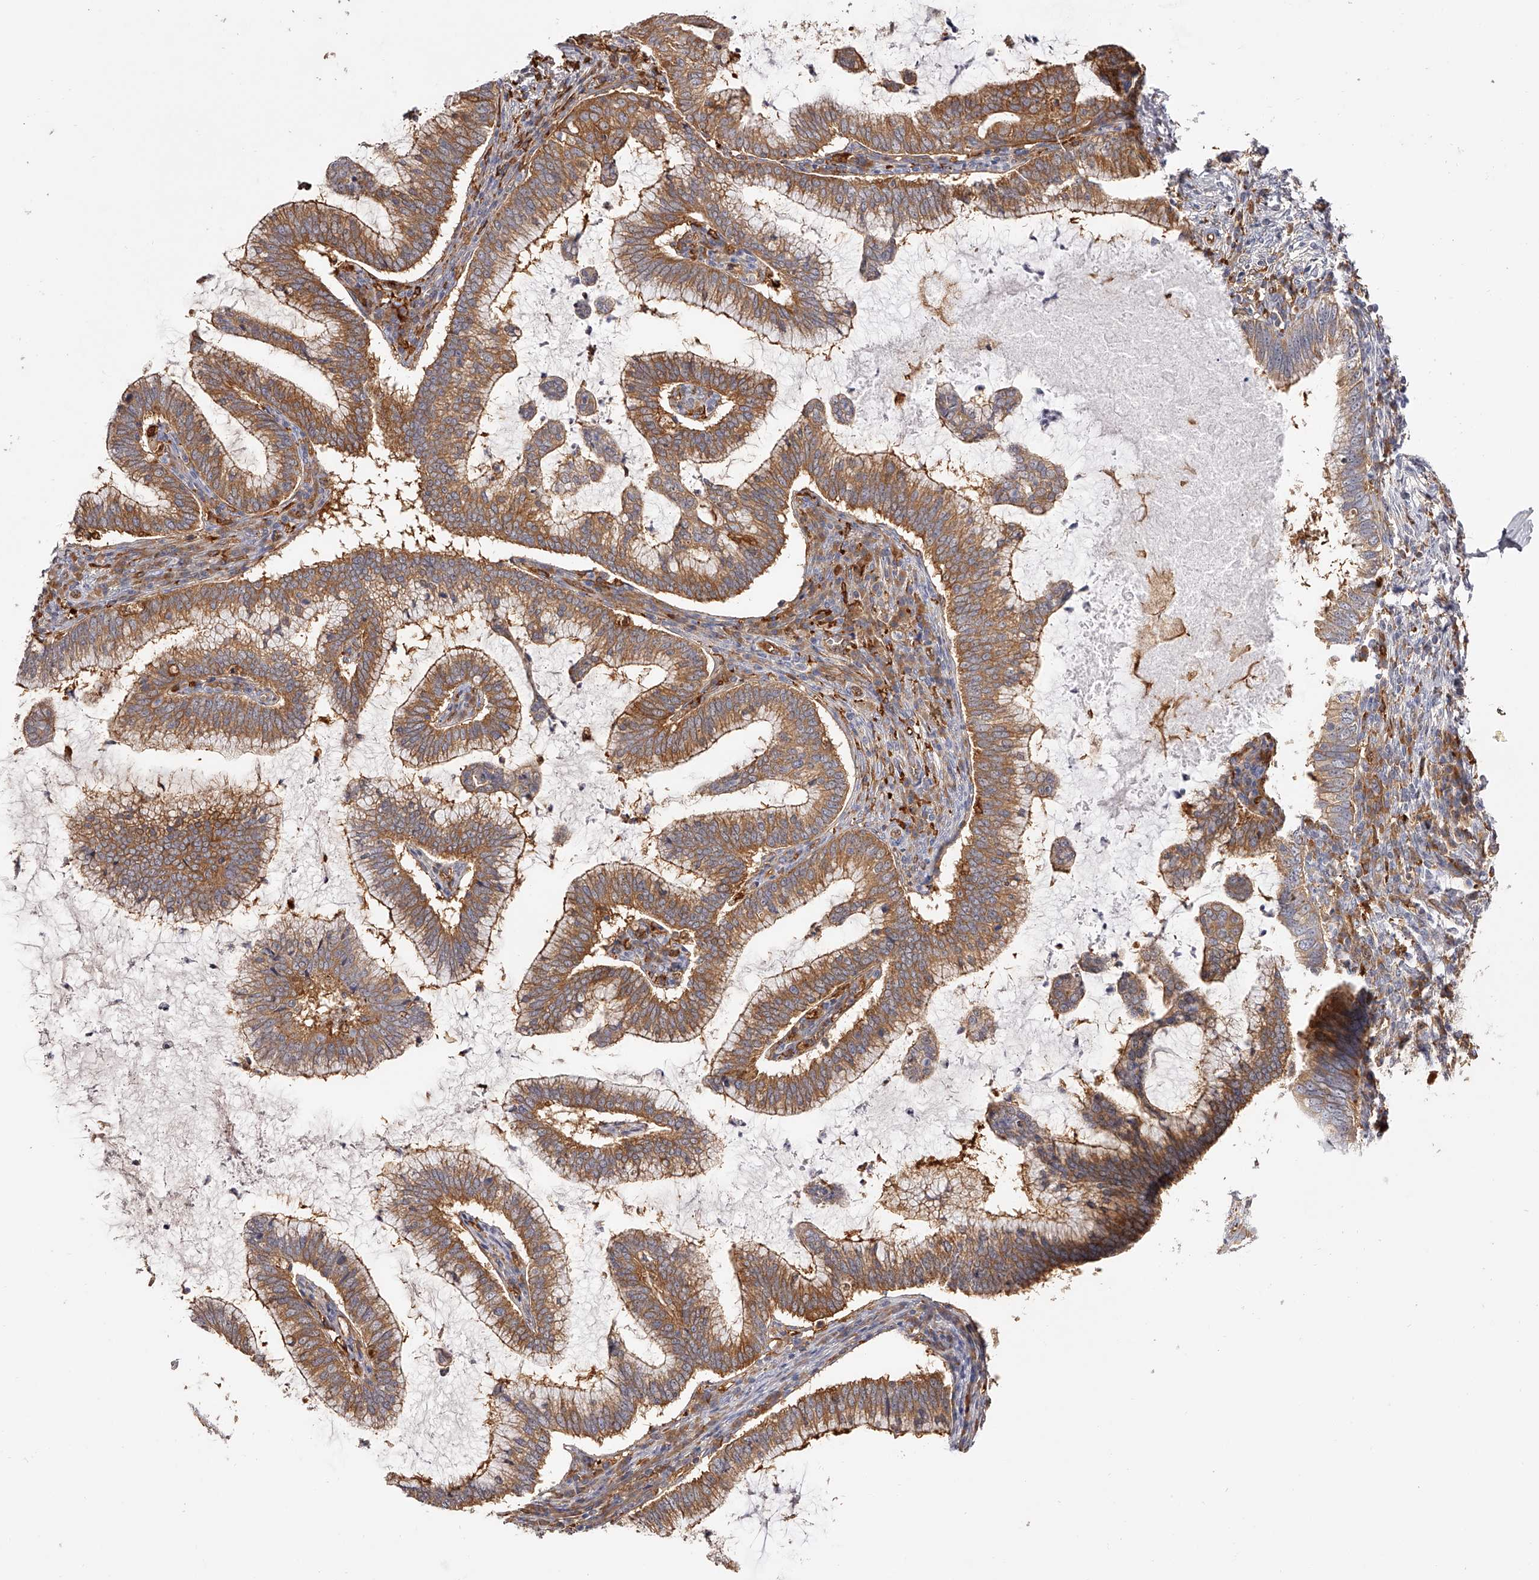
{"staining": {"intensity": "moderate", "quantity": ">75%", "location": "cytoplasmic/membranous"}, "tissue": "cervical cancer", "cell_type": "Tumor cells", "image_type": "cancer", "snomed": [{"axis": "morphology", "description": "Adenocarcinoma, NOS"}, {"axis": "topography", "description": "Cervix"}], "caption": "Immunohistochemistry image of neoplastic tissue: cervical cancer stained using immunohistochemistry (IHC) exhibits medium levels of moderate protein expression localized specifically in the cytoplasmic/membranous of tumor cells, appearing as a cytoplasmic/membranous brown color.", "gene": "LAP3", "patient": {"sex": "female", "age": 36}}